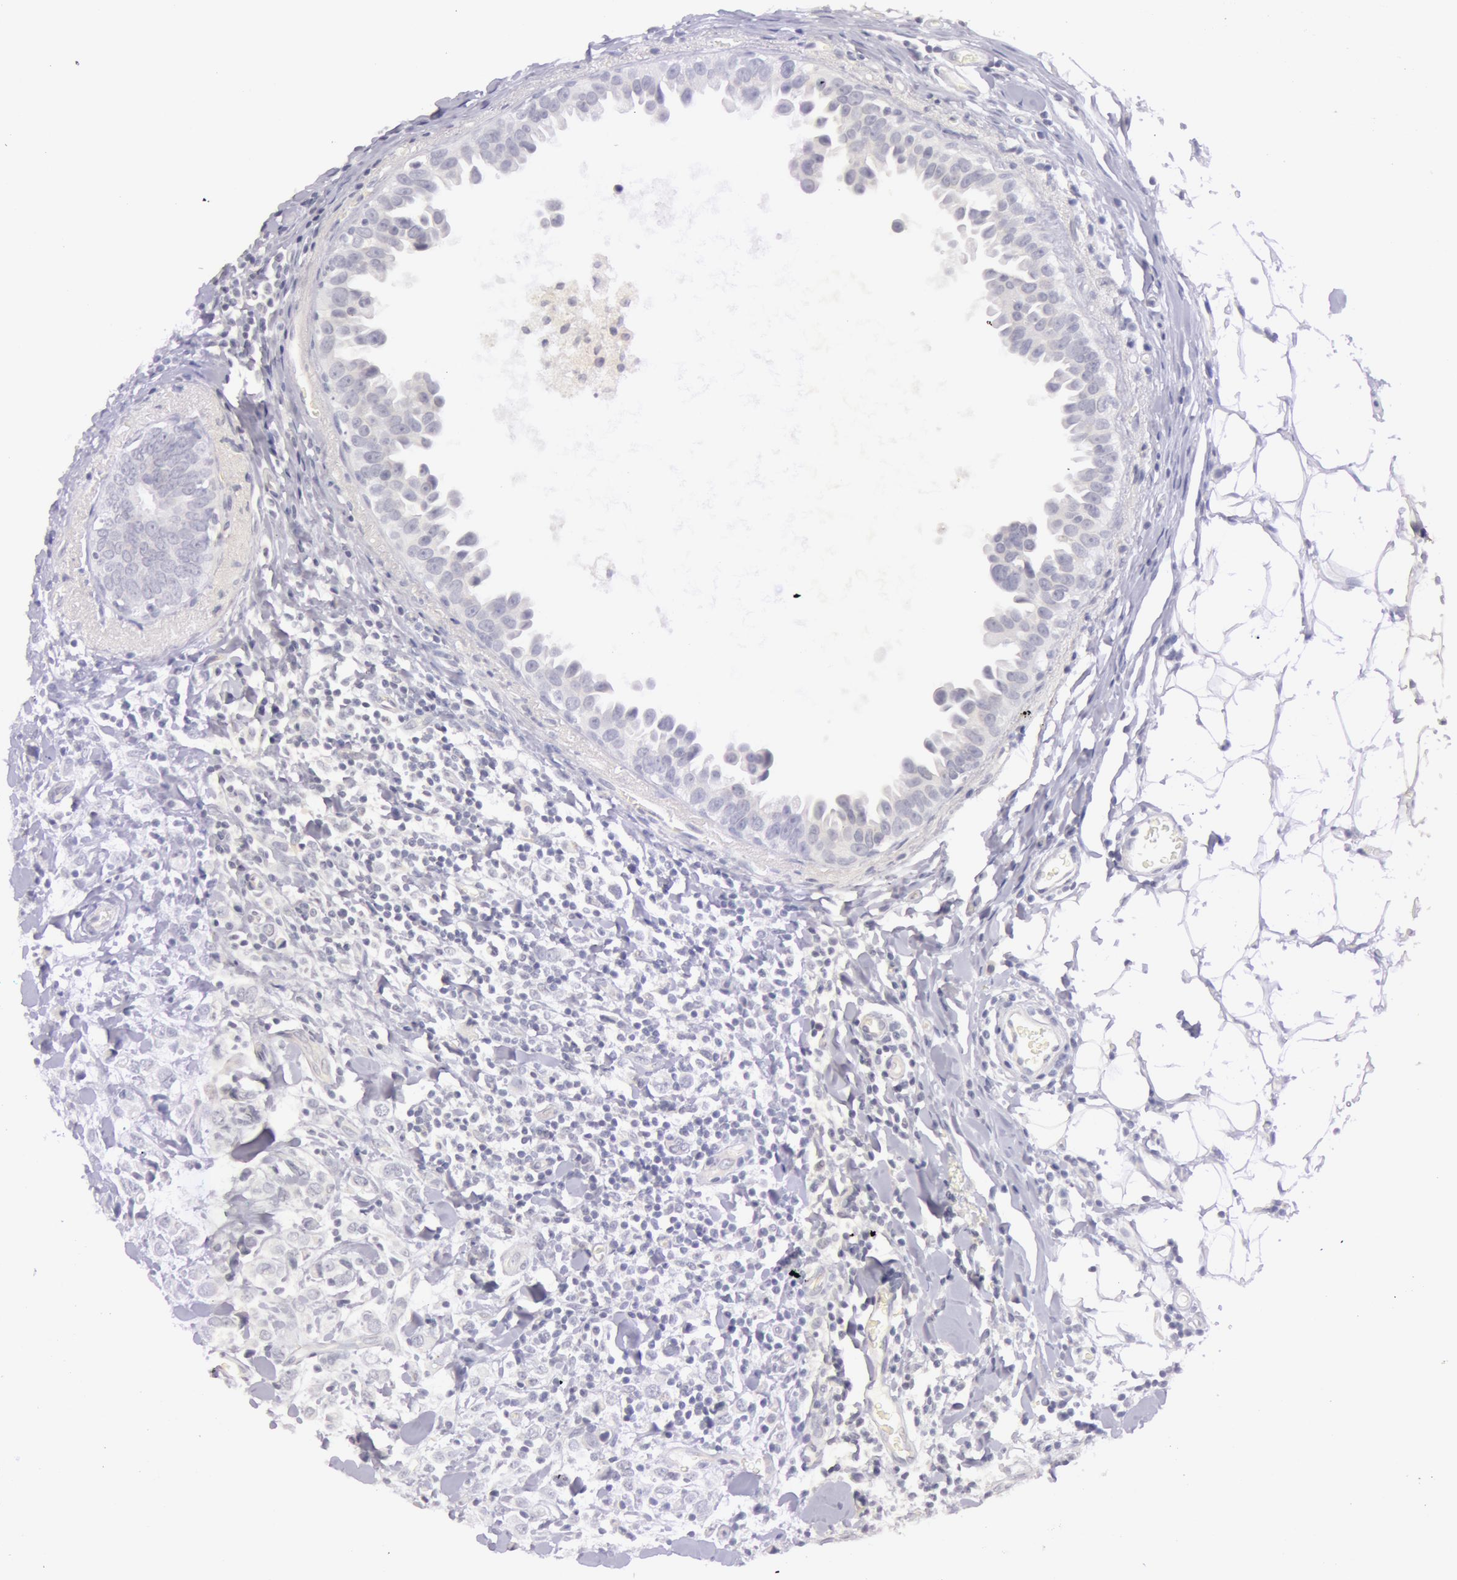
{"staining": {"intensity": "negative", "quantity": "none", "location": "none"}, "tissue": "breast cancer", "cell_type": "Tumor cells", "image_type": "cancer", "snomed": [{"axis": "morphology", "description": "Lobular carcinoma"}, {"axis": "topography", "description": "Breast"}], "caption": "High magnification brightfield microscopy of breast cancer (lobular carcinoma) stained with DAB (3,3'-diaminobenzidine) (brown) and counterstained with hematoxylin (blue): tumor cells show no significant staining.", "gene": "RBMY1F", "patient": {"sex": "female", "age": 57}}